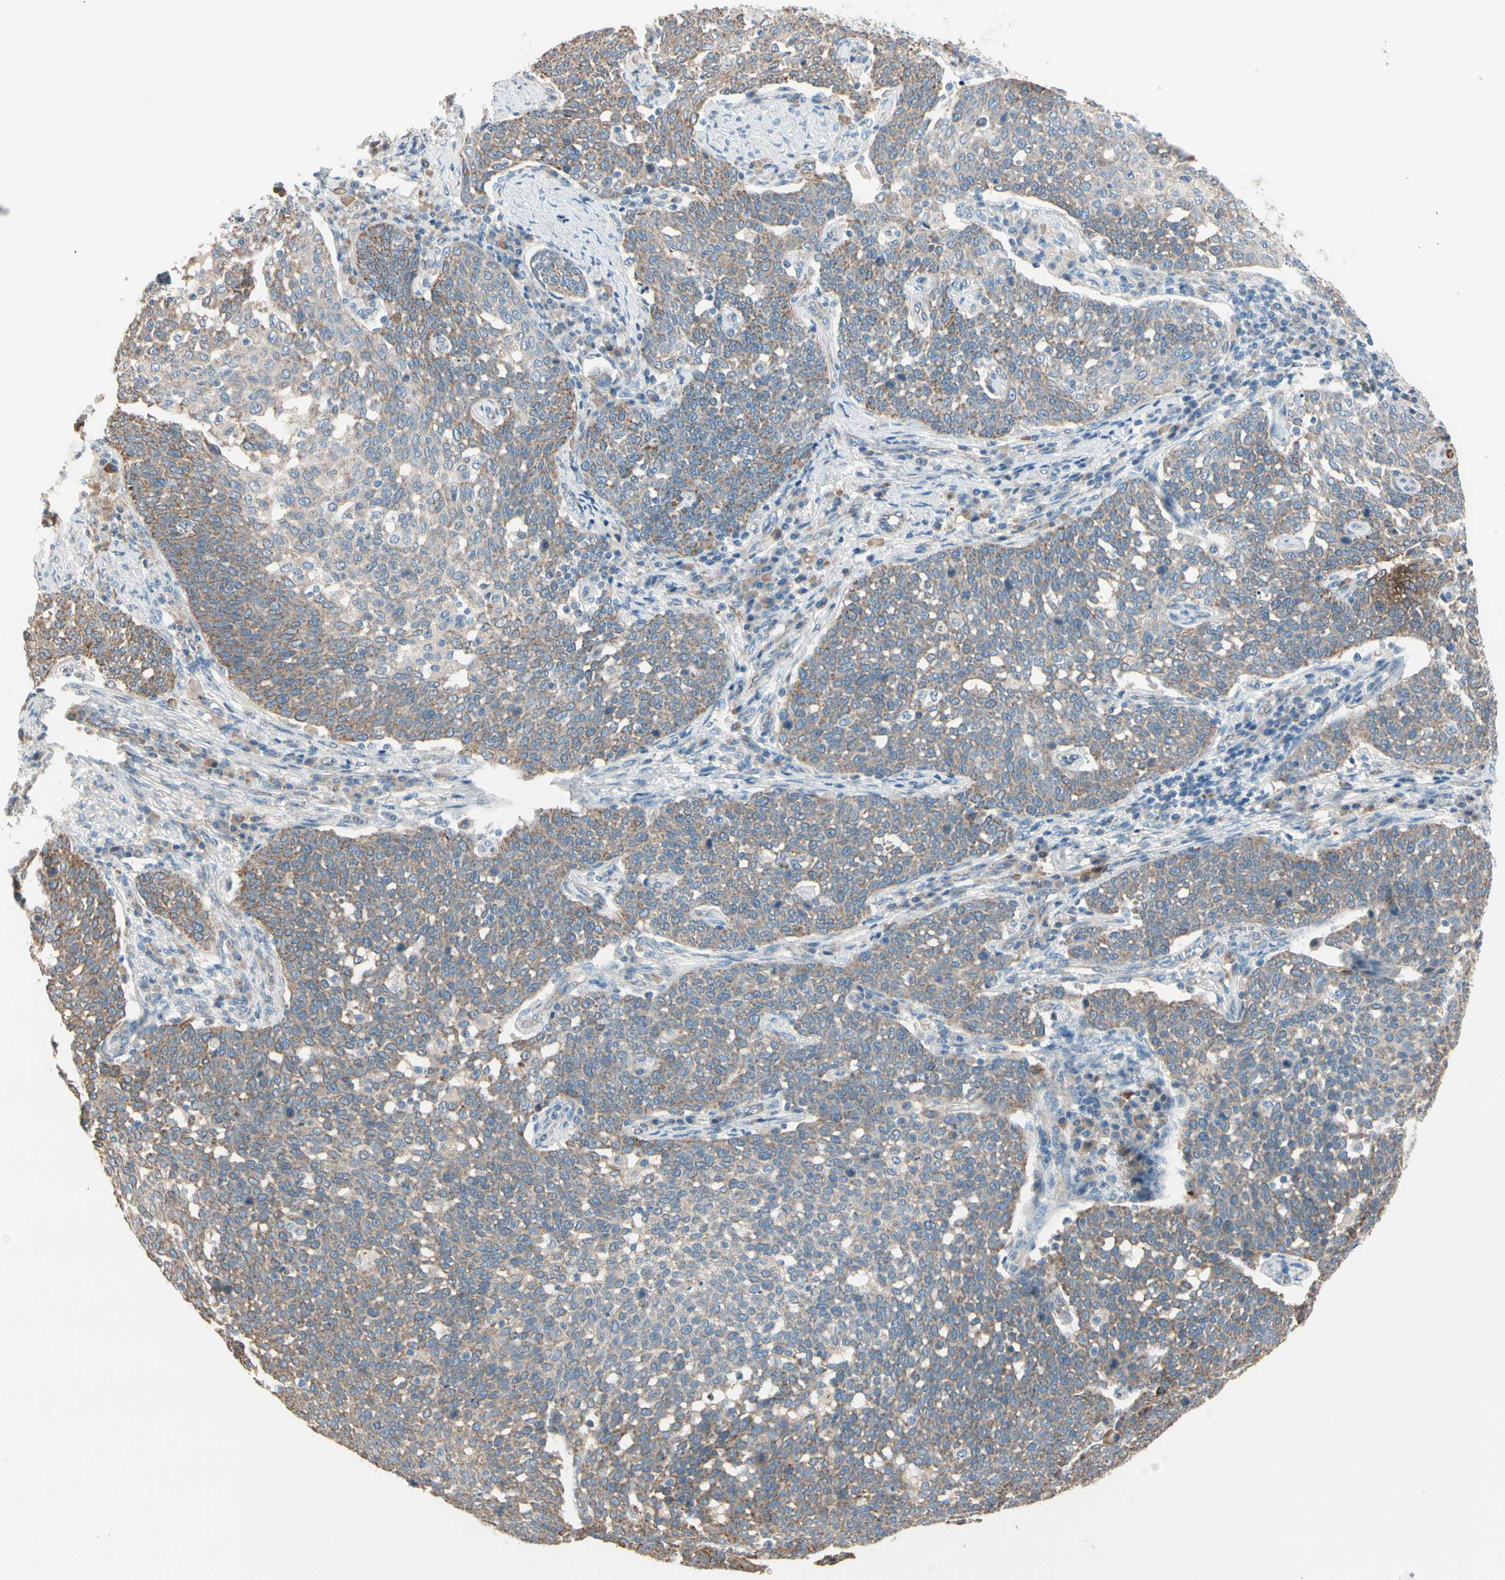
{"staining": {"intensity": "moderate", "quantity": ">75%", "location": "cytoplasmic/membranous"}, "tissue": "cervical cancer", "cell_type": "Tumor cells", "image_type": "cancer", "snomed": [{"axis": "morphology", "description": "Squamous cell carcinoma, NOS"}, {"axis": "topography", "description": "Cervix"}], "caption": "An IHC histopathology image of tumor tissue is shown. Protein staining in brown labels moderate cytoplasmic/membranous positivity in squamous cell carcinoma (cervical) within tumor cells.", "gene": "EPHA3", "patient": {"sex": "female", "age": 34}}